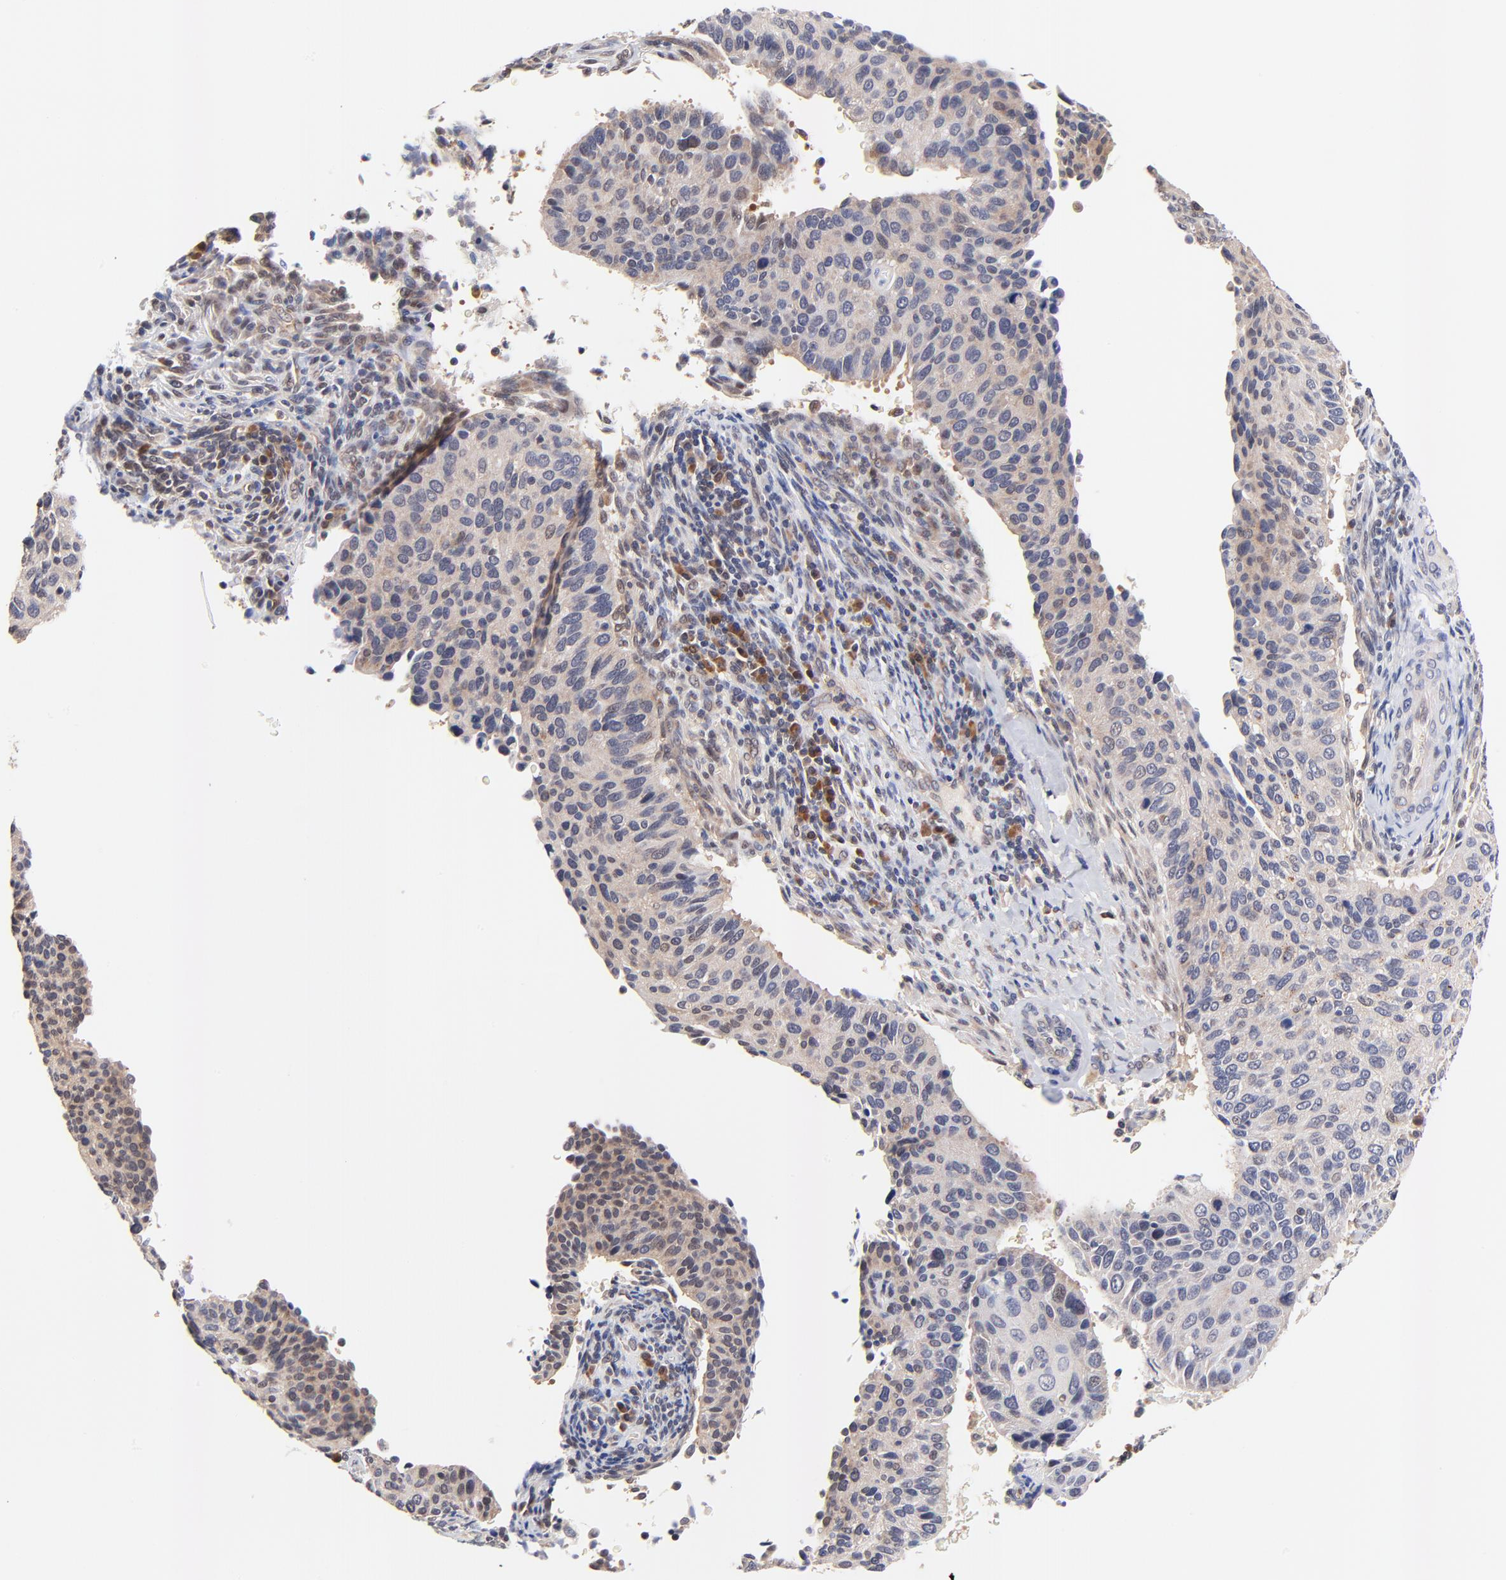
{"staining": {"intensity": "weak", "quantity": ">75%", "location": "cytoplasmic/membranous"}, "tissue": "cervical cancer", "cell_type": "Tumor cells", "image_type": "cancer", "snomed": [{"axis": "morphology", "description": "Adenocarcinoma, NOS"}, {"axis": "topography", "description": "Cervix"}], "caption": "Cervical adenocarcinoma tissue displays weak cytoplasmic/membranous staining in approximately >75% of tumor cells", "gene": "TXNL1", "patient": {"sex": "female", "age": 29}}